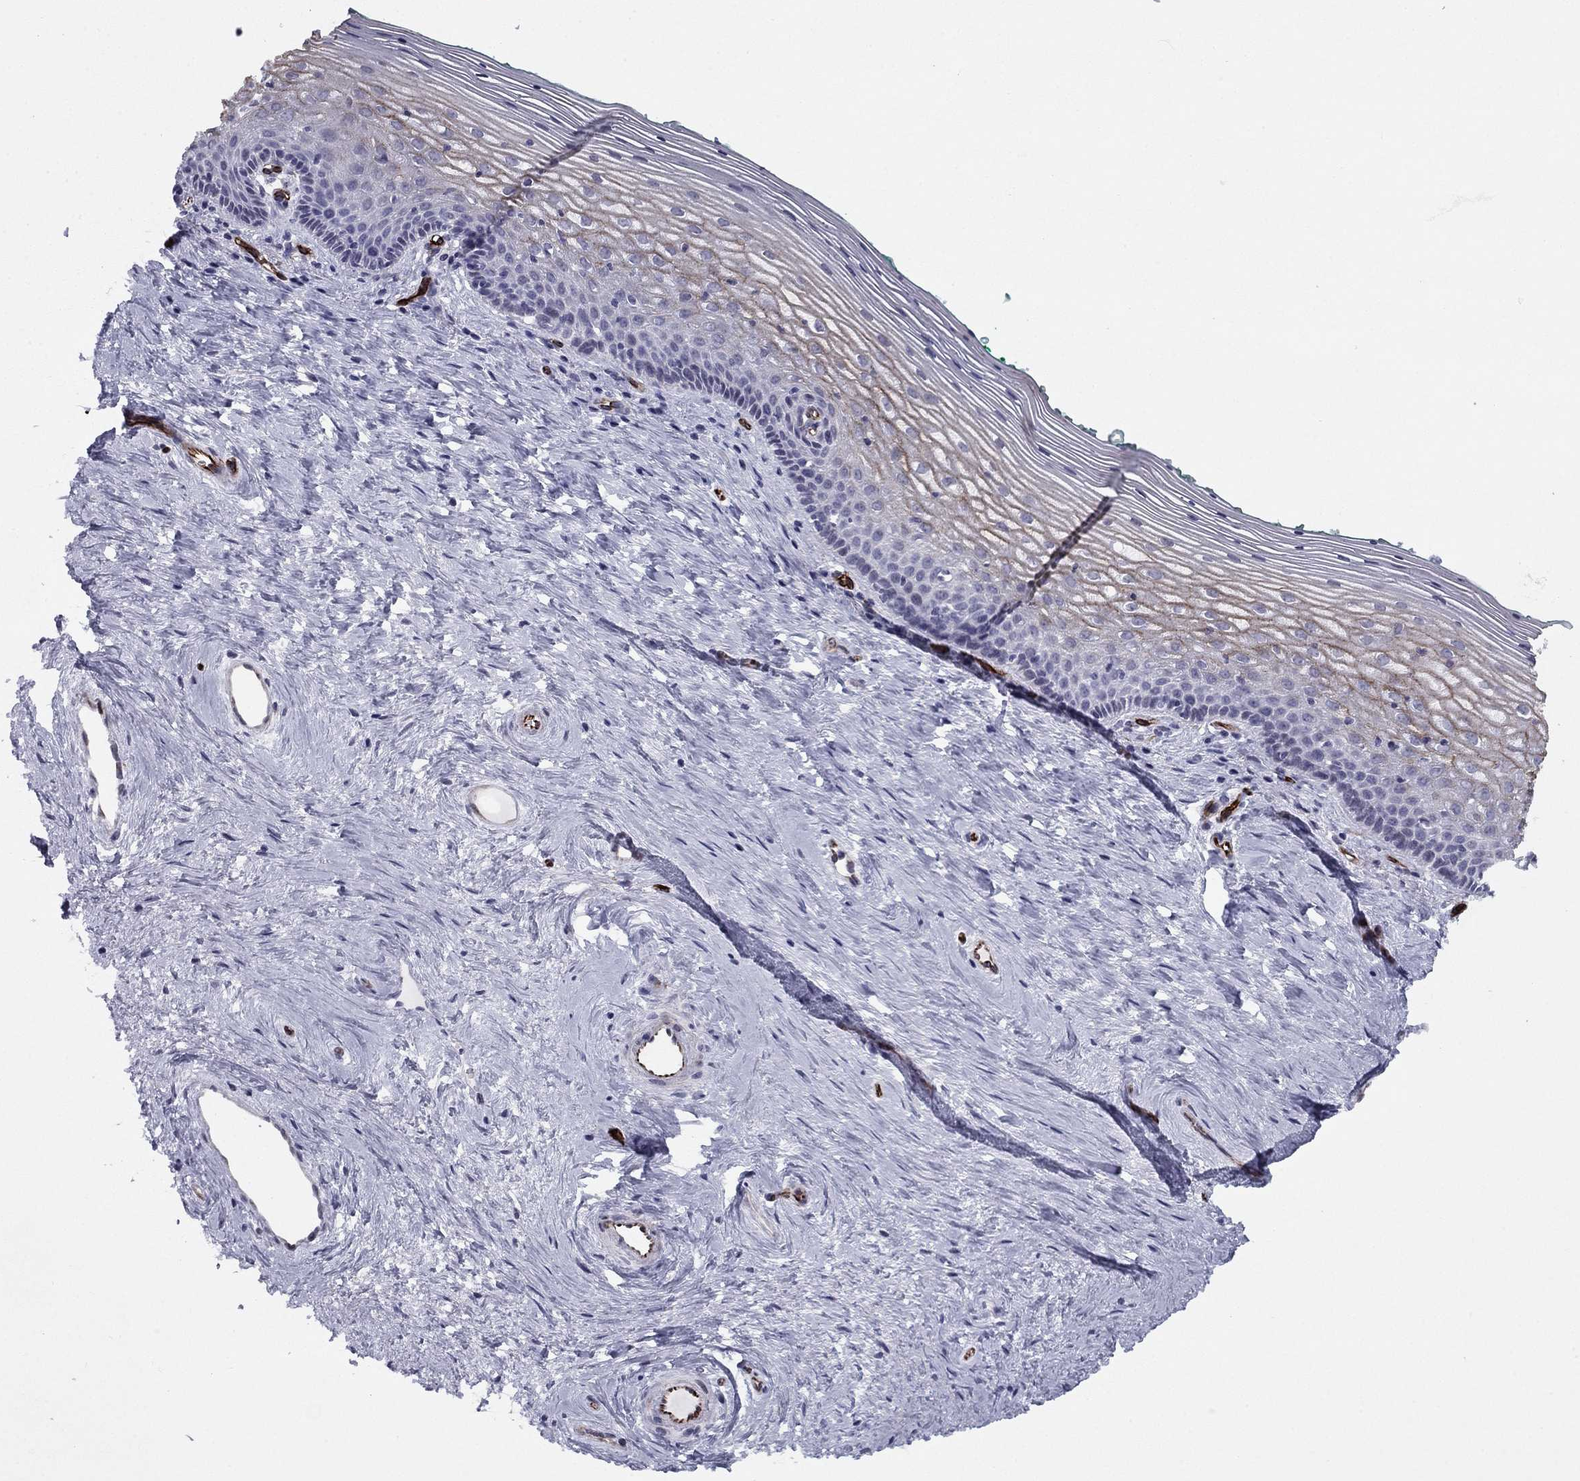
{"staining": {"intensity": "moderate", "quantity": "<25%", "location": "cytoplasmic/membranous"}, "tissue": "vagina", "cell_type": "Squamous epithelial cells", "image_type": "normal", "snomed": [{"axis": "morphology", "description": "Normal tissue, NOS"}, {"axis": "topography", "description": "Vagina"}], "caption": "Approximately <25% of squamous epithelial cells in unremarkable vagina reveal moderate cytoplasmic/membranous protein positivity as visualized by brown immunohistochemical staining.", "gene": "ANKS4B", "patient": {"sex": "female", "age": 45}}